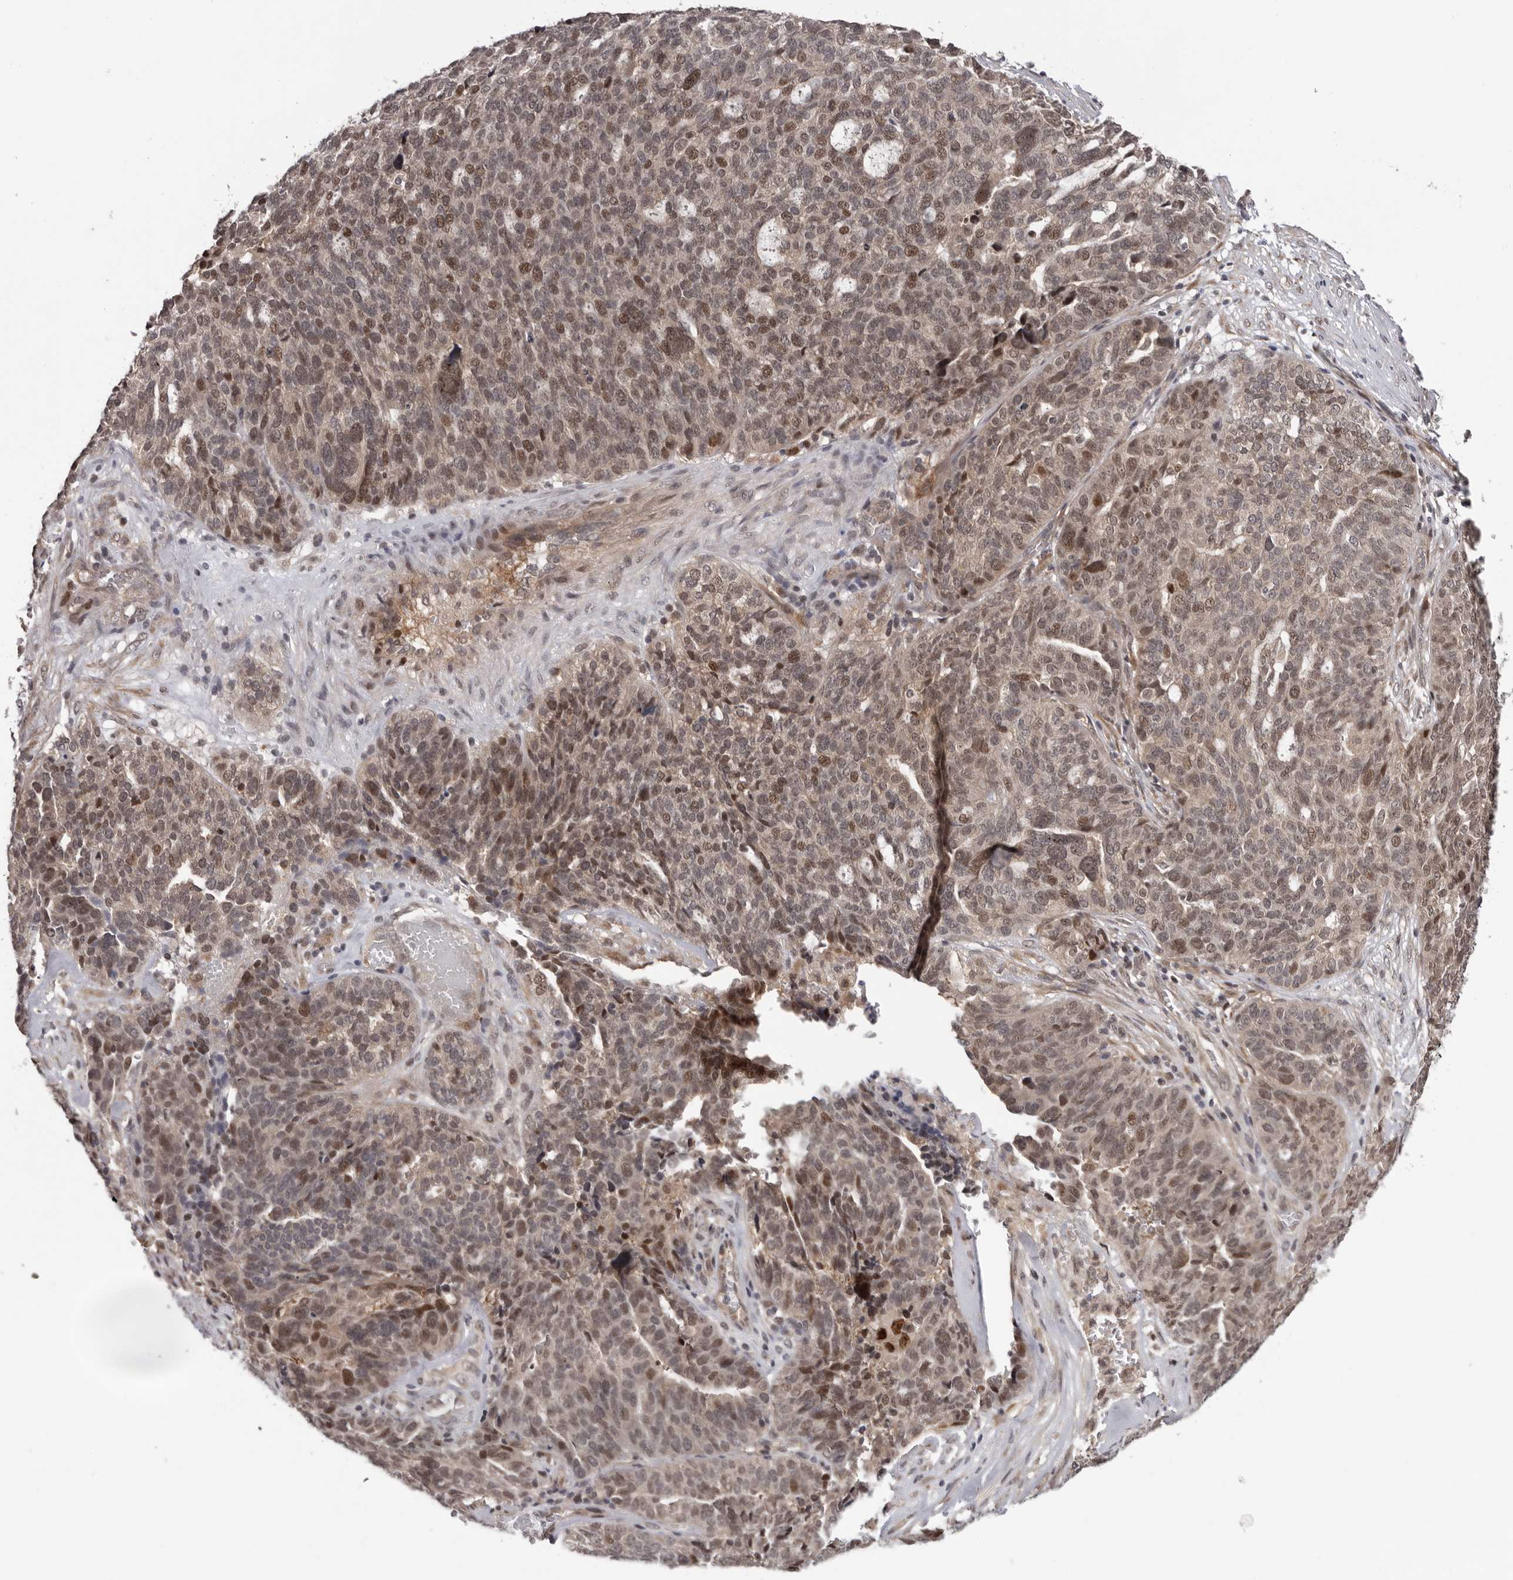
{"staining": {"intensity": "moderate", "quantity": ">75%", "location": "cytoplasmic/membranous,nuclear"}, "tissue": "ovarian cancer", "cell_type": "Tumor cells", "image_type": "cancer", "snomed": [{"axis": "morphology", "description": "Cystadenocarcinoma, serous, NOS"}, {"axis": "topography", "description": "Ovary"}], "caption": "Immunohistochemistry (IHC) of human ovarian cancer demonstrates medium levels of moderate cytoplasmic/membranous and nuclear staining in about >75% of tumor cells.", "gene": "TBX5", "patient": {"sex": "female", "age": 59}}